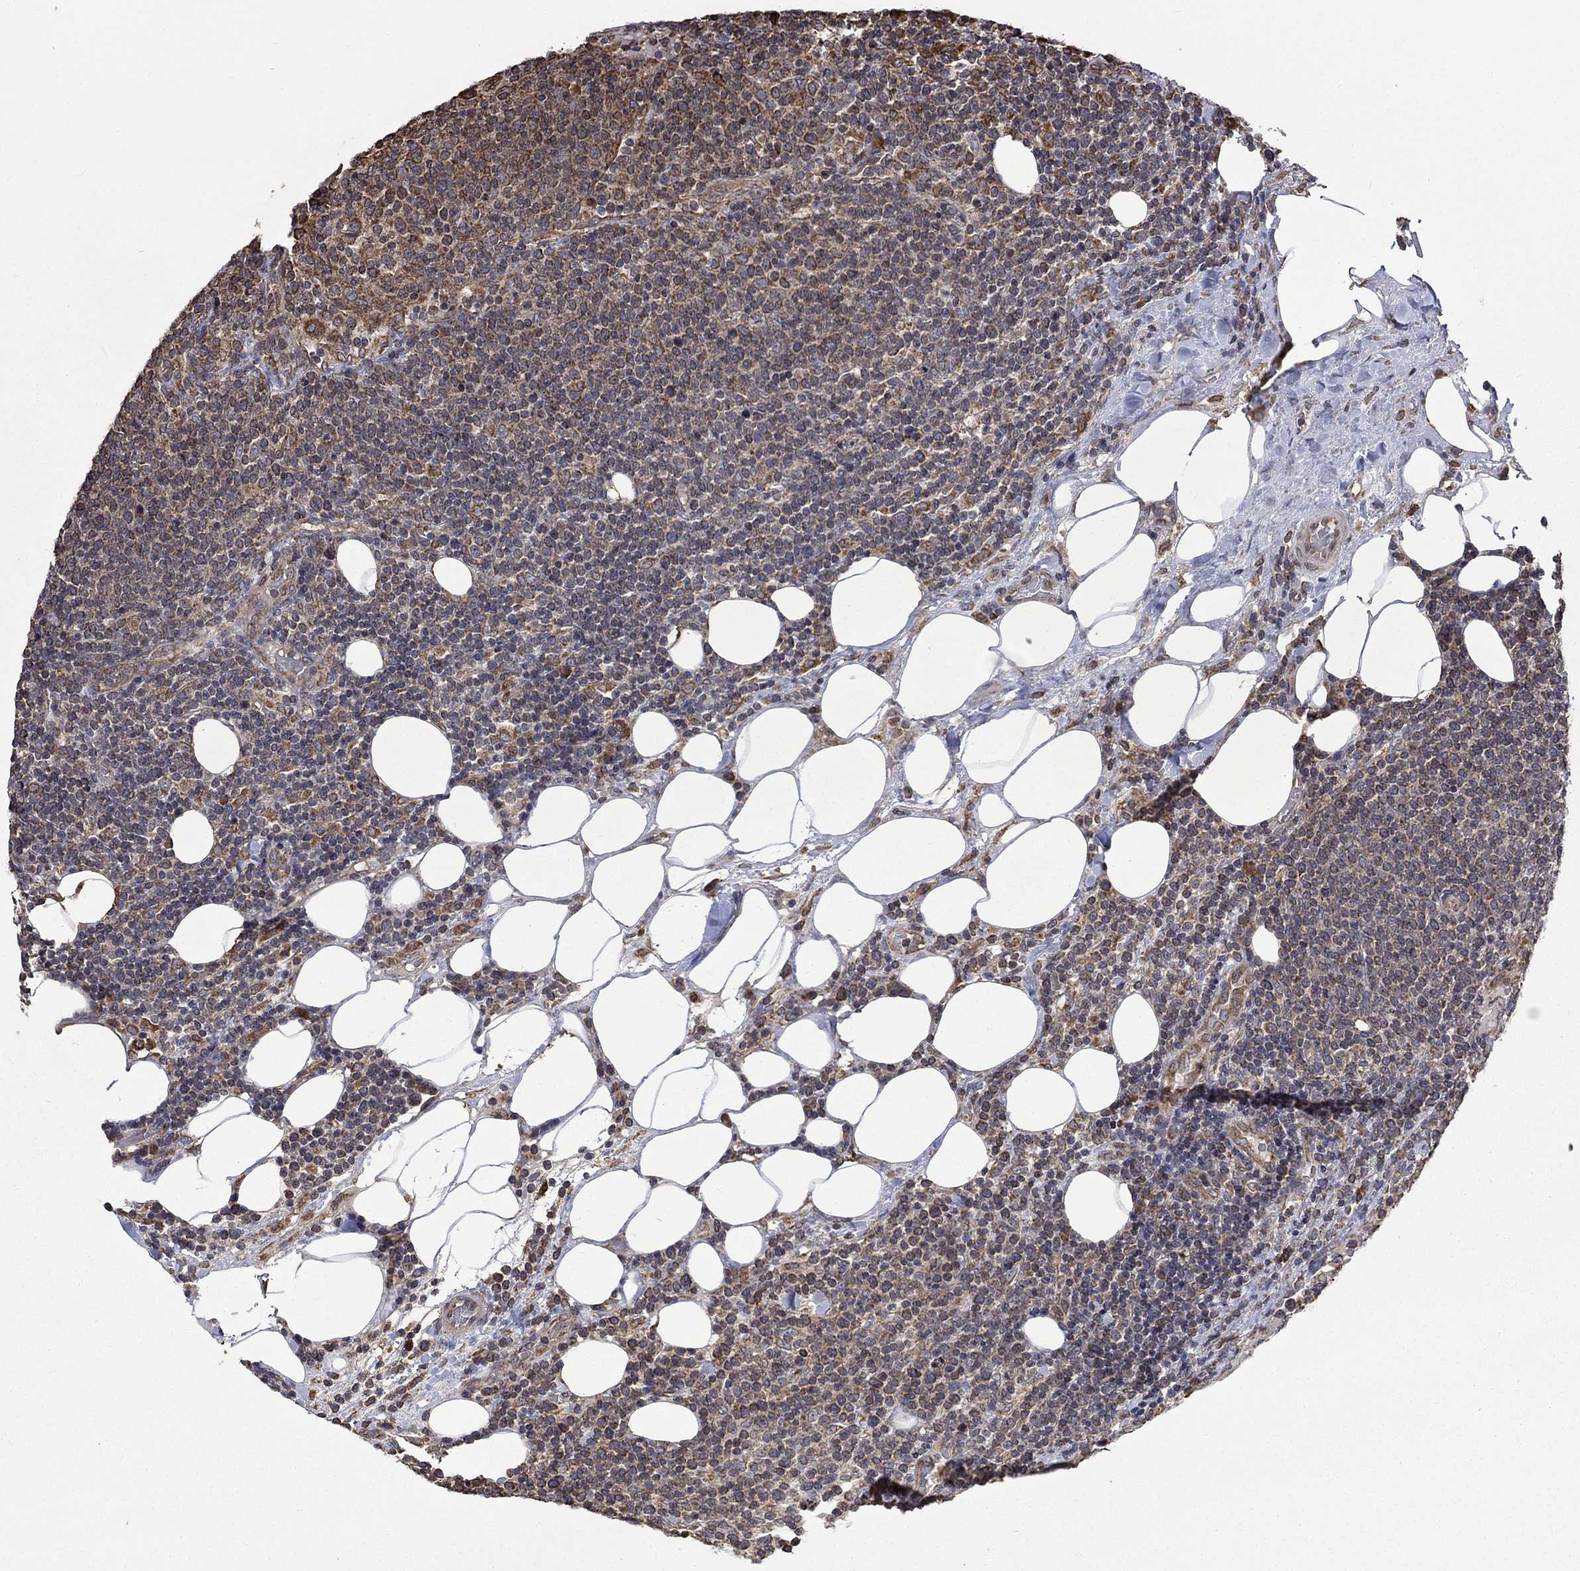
{"staining": {"intensity": "moderate", "quantity": "<25%", "location": "cytoplasmic/membranous"}, "tissue": "lymphoma", "cell_type": "Tumor cells", "image_type": "cancer", "snomed": [{"axis": "morphology", "description": "Malignant lymphoma, non-Hodgkin's type, High grade"}, {"axis": "topography", "description": "Lymph node"}], "caption": "Human malignant lymphoma, non-Hodgkin's type (high-grade) stained with a protein marker demonstrates moderate staining in tumor cells.", "gene": "ESRRA", "patient": {"sex": "male", "age": 61}}